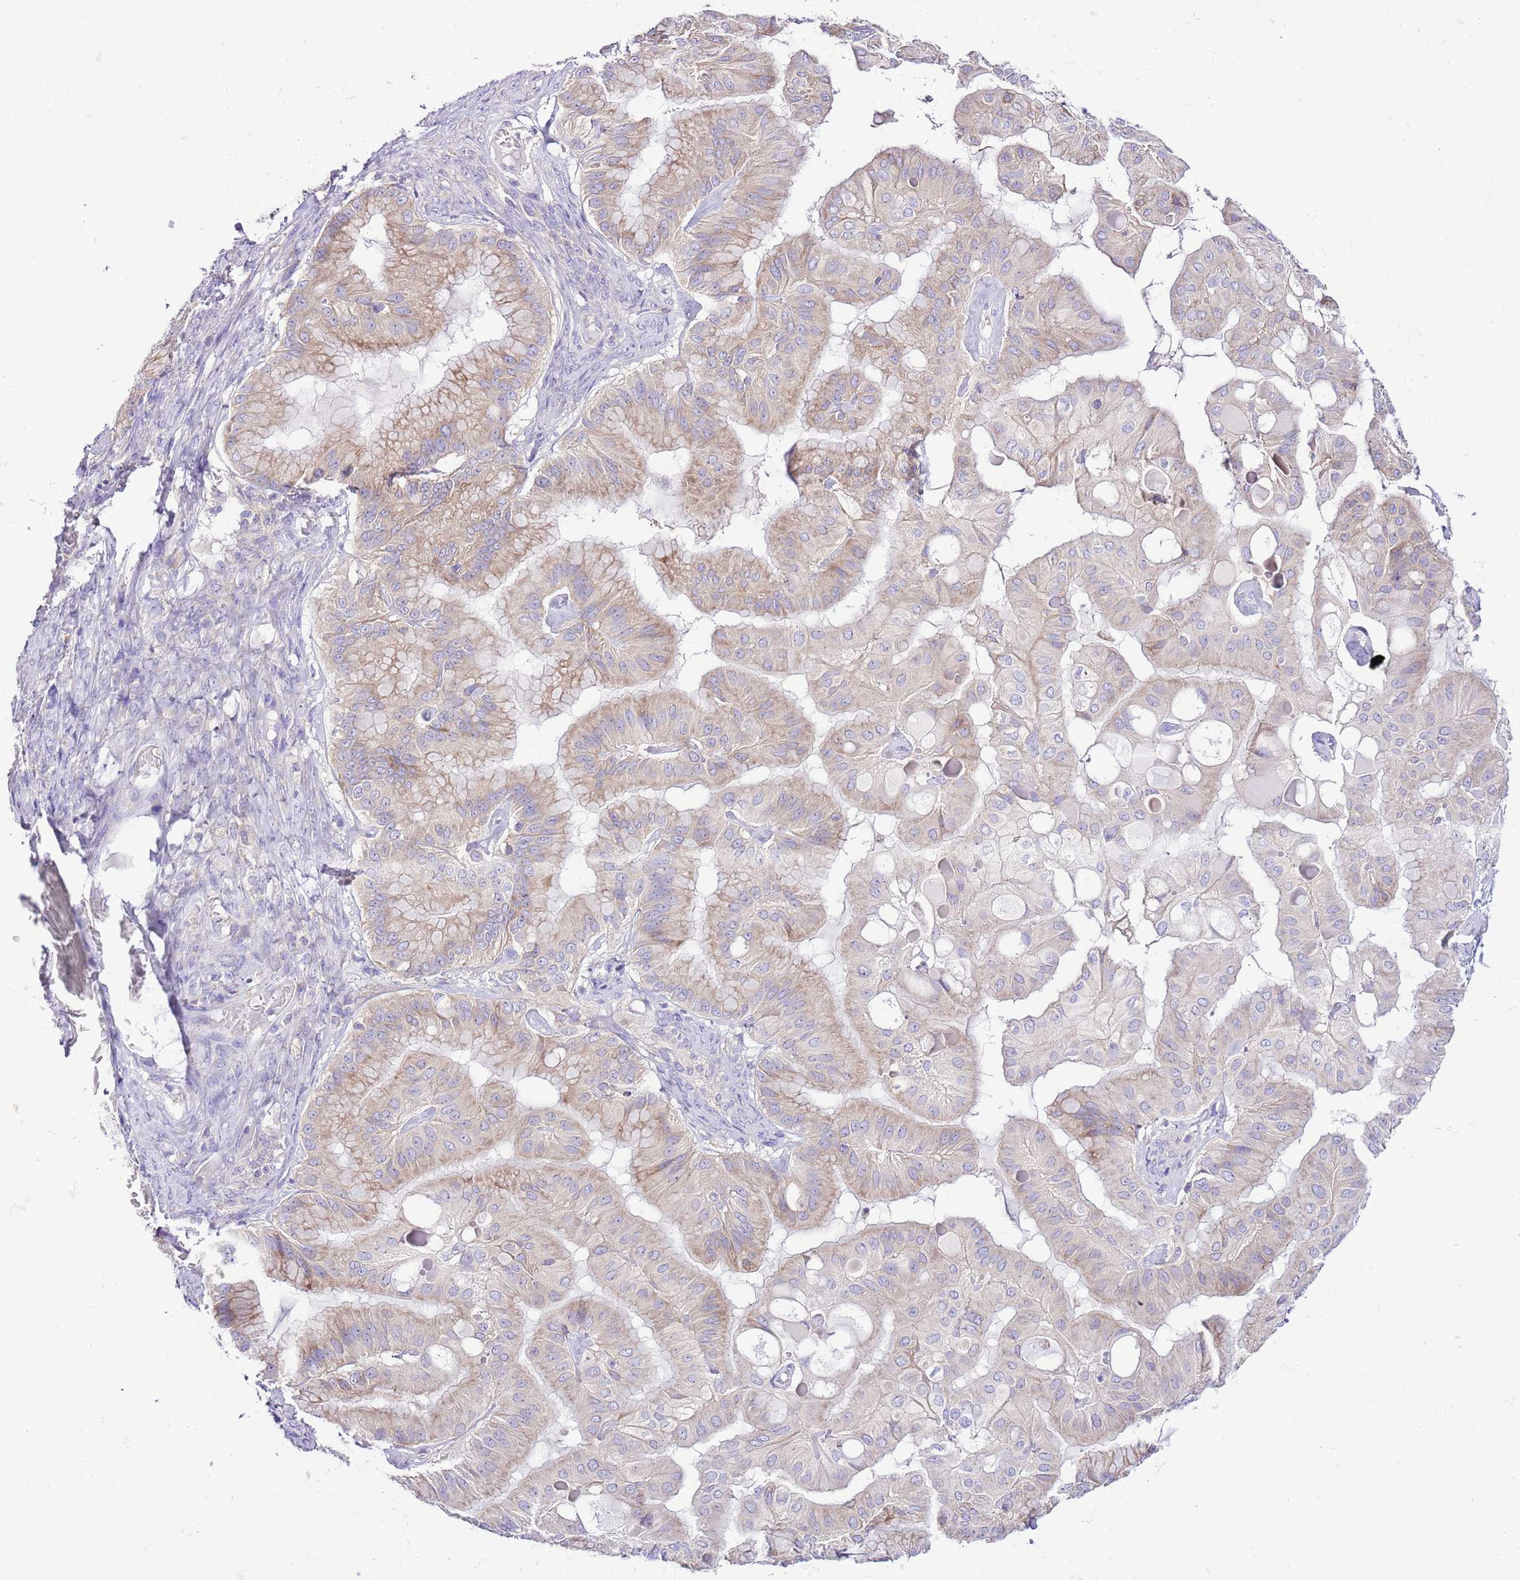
{"staining": {"intensity": "moderate", "quantity": ">75%", "location": "cytoplasmic/membranous"}, "tissue": "ovarian cancer", "cell_type": "Tumor cells", "image_type": "cancer", "snomed": [{"axis": "morphology", "description": "Cystadenocarcinoma, mucinous, NOS"}, {"axis": "topography", "description": "Ovary"}], "caption": "The histopathology image displays a brown stain indicating the presence of a protein in the cytoplasmic/membranous of tumor cells in ovarian mucinous cystadenocarcinoma. The staining was performed using DAB, with brown indicating positive protein expression. Nuclei are stained blue with hematoxylin.", "gene": "RPS10", "patient": {"sex": "female", "age": 61}}